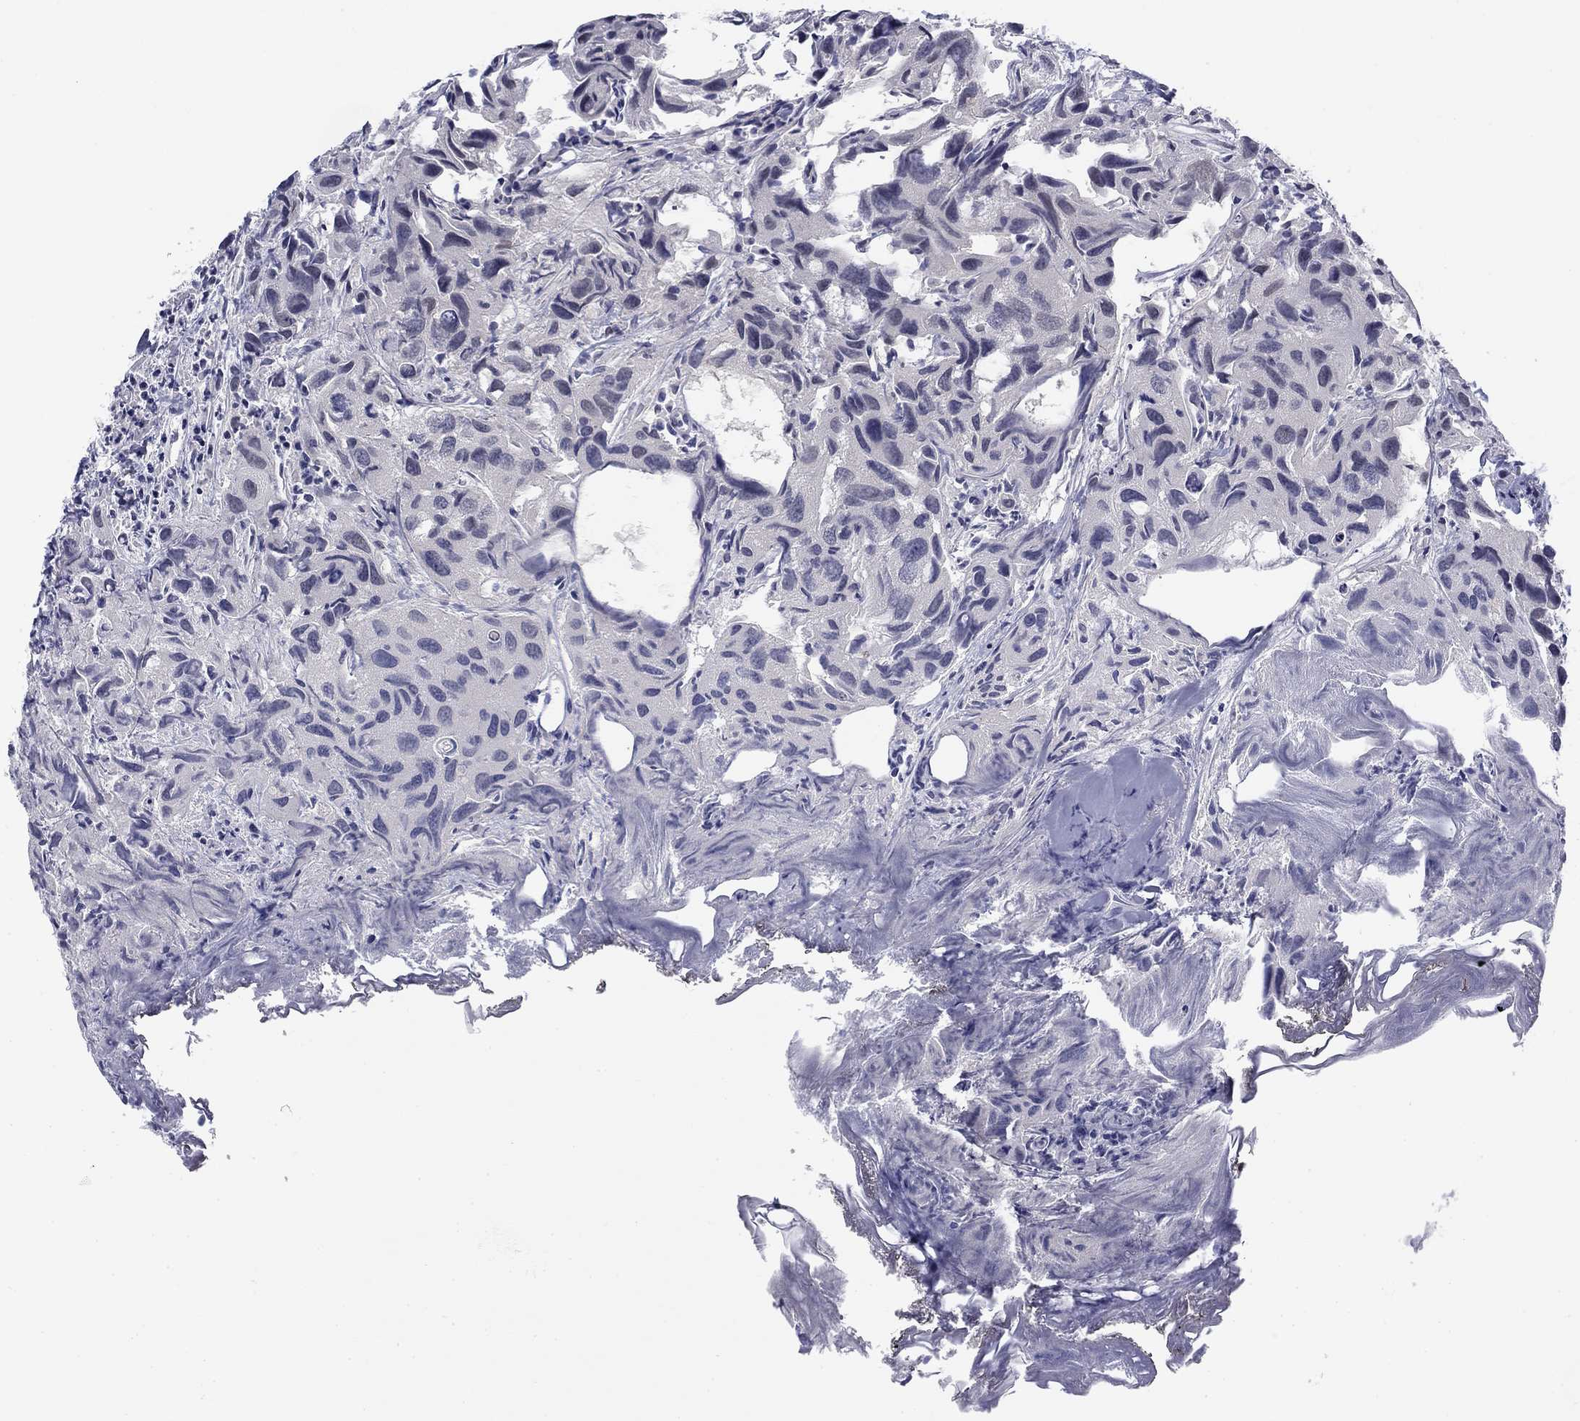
{"staining": {"intensity": "negative", "quantity": "none", "location": "none"}, "tissue": "urothelial cancer", "cell_type": "Tumor cells", "image_type": "cancer", "snomed": [{"axis": "morphology", "description": "Urothelial carcinoma, High grade"}, {"axis": "topography", "description": "Urinary bladder"}], "caption": "A micrograph of human urothelial cancer is negative for staining in tumor cells. (DAB (3,3'-diaminobenzidine) immunohistochemistry (IHC) visualized using brightfield microscopy, high magnification).", "gene": "TIGD4", "patient": {"sex": "male", "age": 79}}